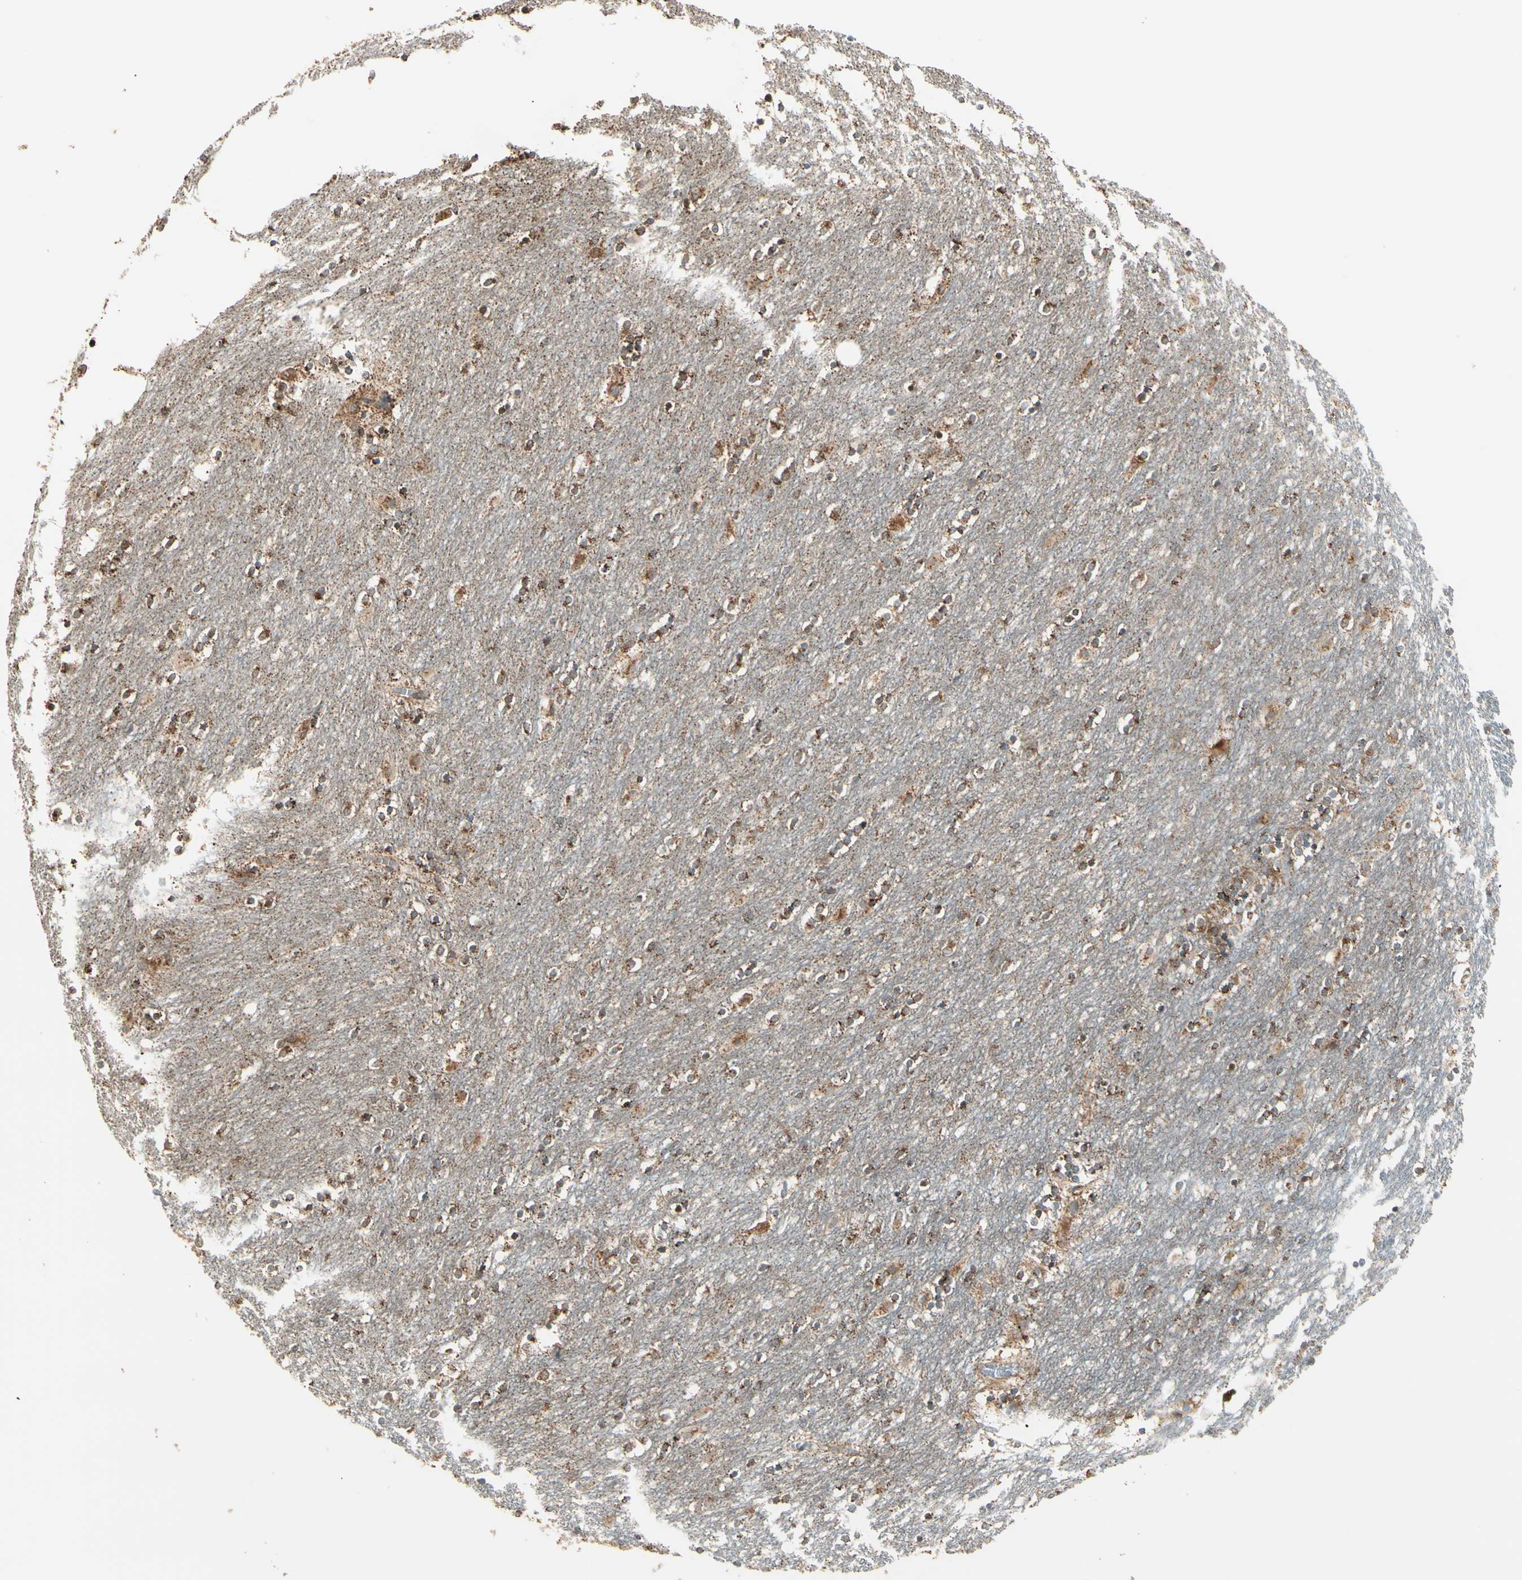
{"staining": {"intensity": "moderate", "quantity": "25%-75%", "location": "cytoplasmic/membranous"}, "tissue": "caudate", "cell_type": "Glial cells", "image_type": "normal", "snomed": [{"axis": "morphology", "description": "Normal tissue, NOS"}, {"axis": "topography", "description": "Lateral ventricle wall"}], "caption": "Immunohistochemistry (IHC) (DAB) staining of unremarkable caudate demonstrates moderate cytoplasmic/membranous protein staining in approximately 25%-75% of glial cells. (DAB IHC with brightfield microscopy, high magnification).", "gene": "IP6K2", "patient": {"sex": "female", "age": 54}}